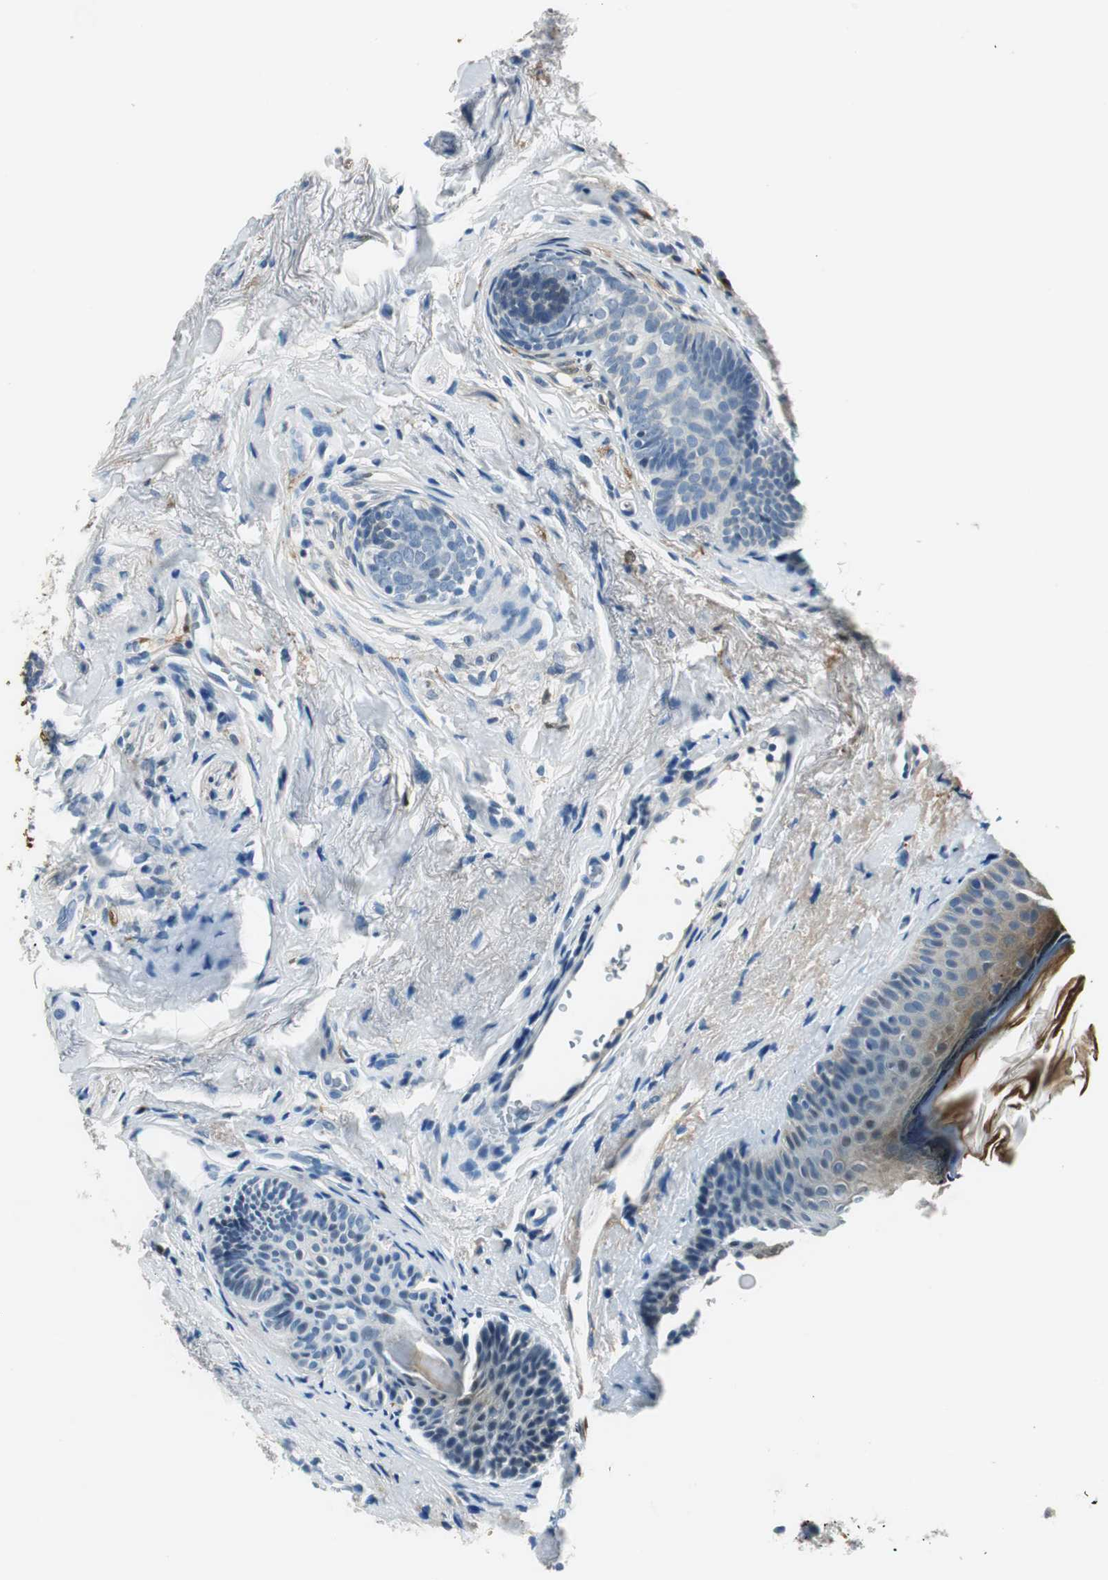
{"staining": {"intensity": "weak", "quantity": "<25%", "location": "cytoplasmic/membranous"}, "tissue": "skin cancer", "cell_type": "Tumor cells", "image_type": "cancer", "snomed": [{"axis": "morphology", "description": "Normal tissue, NOS"}, {"axis": "morphology", "description": "Basal cell carcinoma"}, {"axis": "topography", "description": "Skin"}], "caption": "This is a histopathology image of immunohistochemistry staining of basal cell carcinoma (skin), which shows no expression in tumor cells.", "gene": "ME1", "patient": {"sex": "female", "age": 69}}